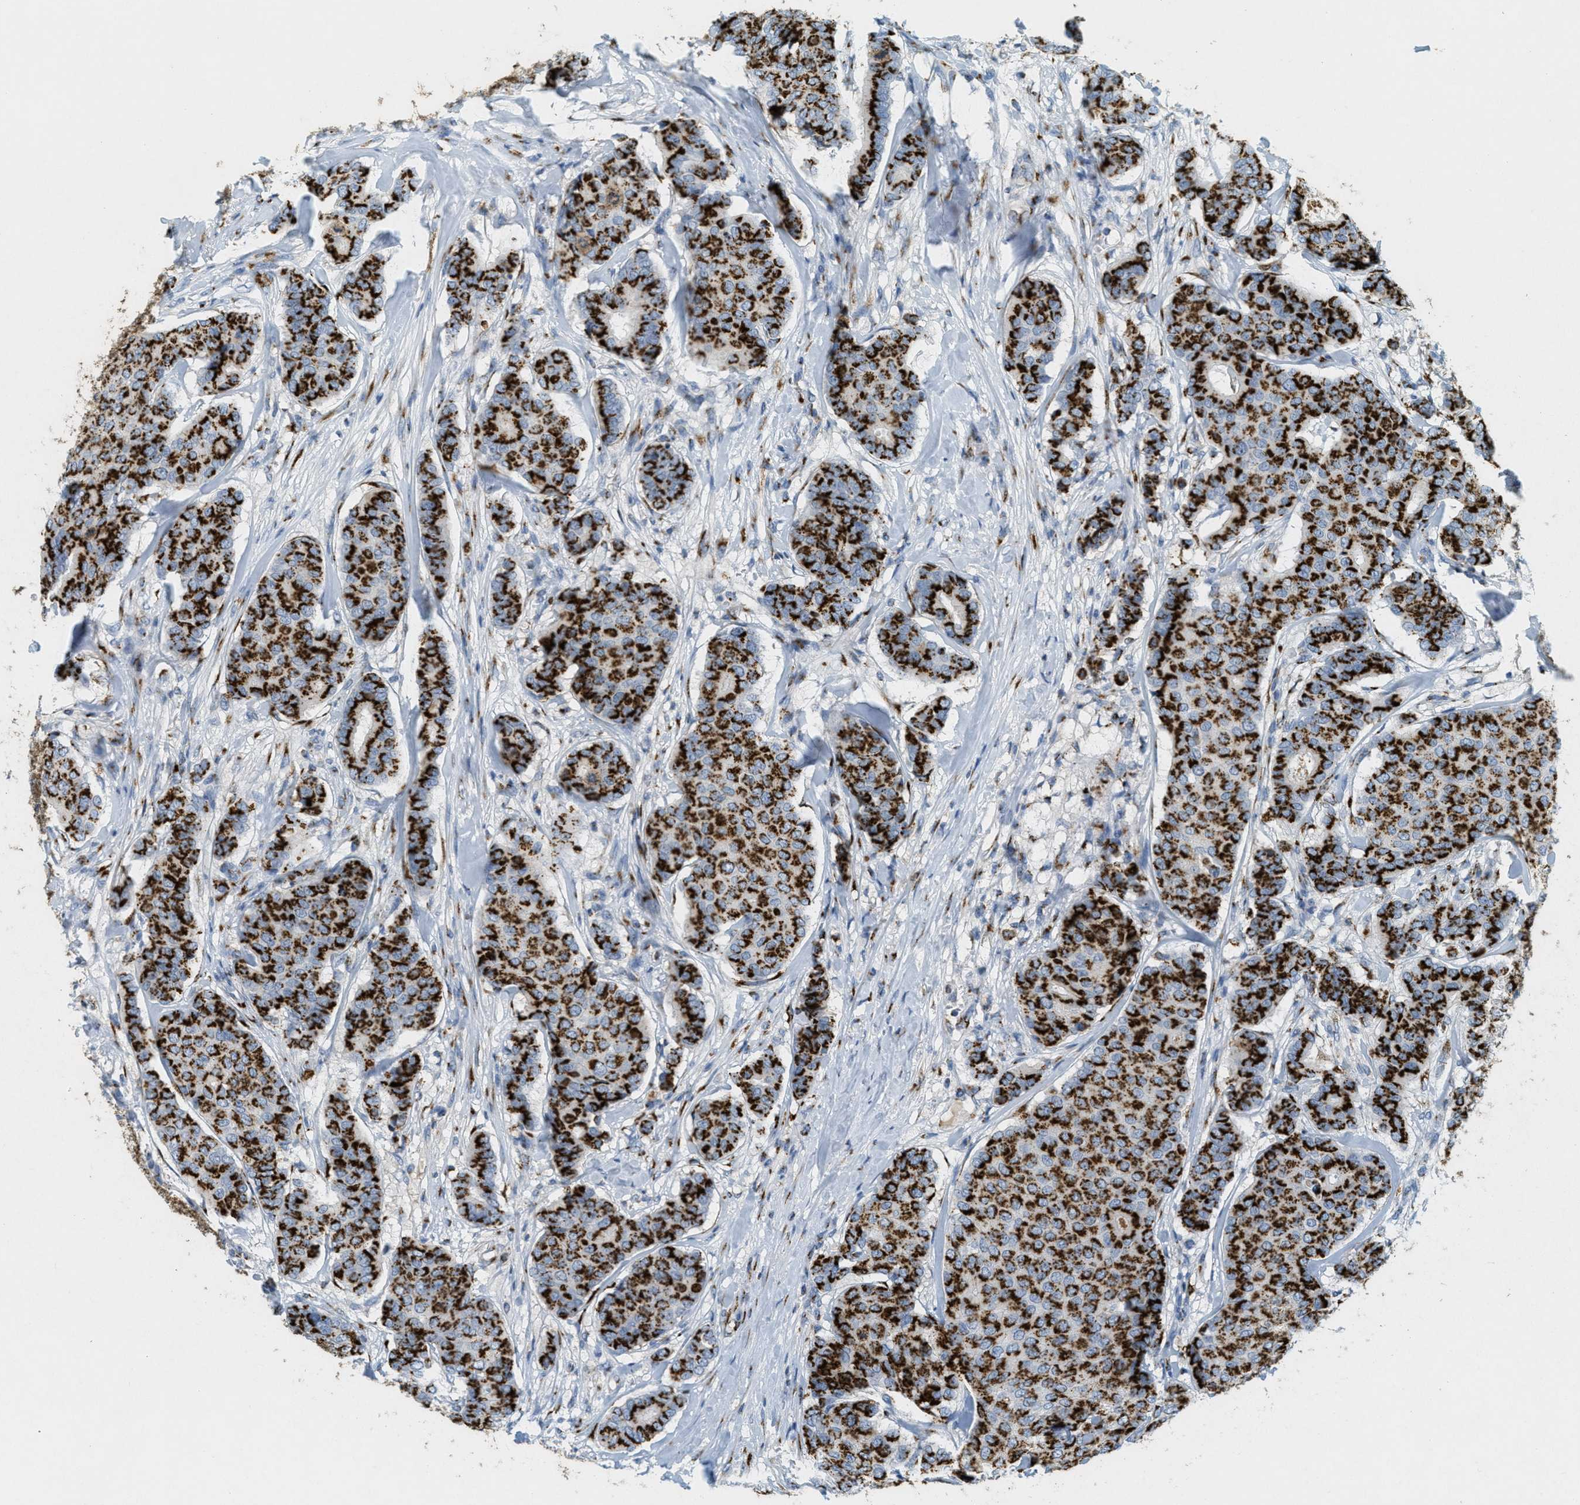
{"staining": {"intensity": "strong", "quantity": ">75%", "location": "cytoplasmic/membranous"}, "tissue": "breast cancer", "cell_type": "Tumor cells", "image_type": "cancer", "snomed": [{"axis": "morphology", "description": "Duct carcinoma"}, {"axis": "topography", "description": "Breast"}], "caption": "The immunohistochemical stain labels strong cytoplasmic/membranous expression in tumor cells of breast infiltrating ductal carcinoma tissue. (DAB (3,3'-diaminobenzidine) IHC, brown staining for protein, blue staining for nuclei).", "gene": "ENTPD4", "patient": {"sex": "female", "age": 75}}